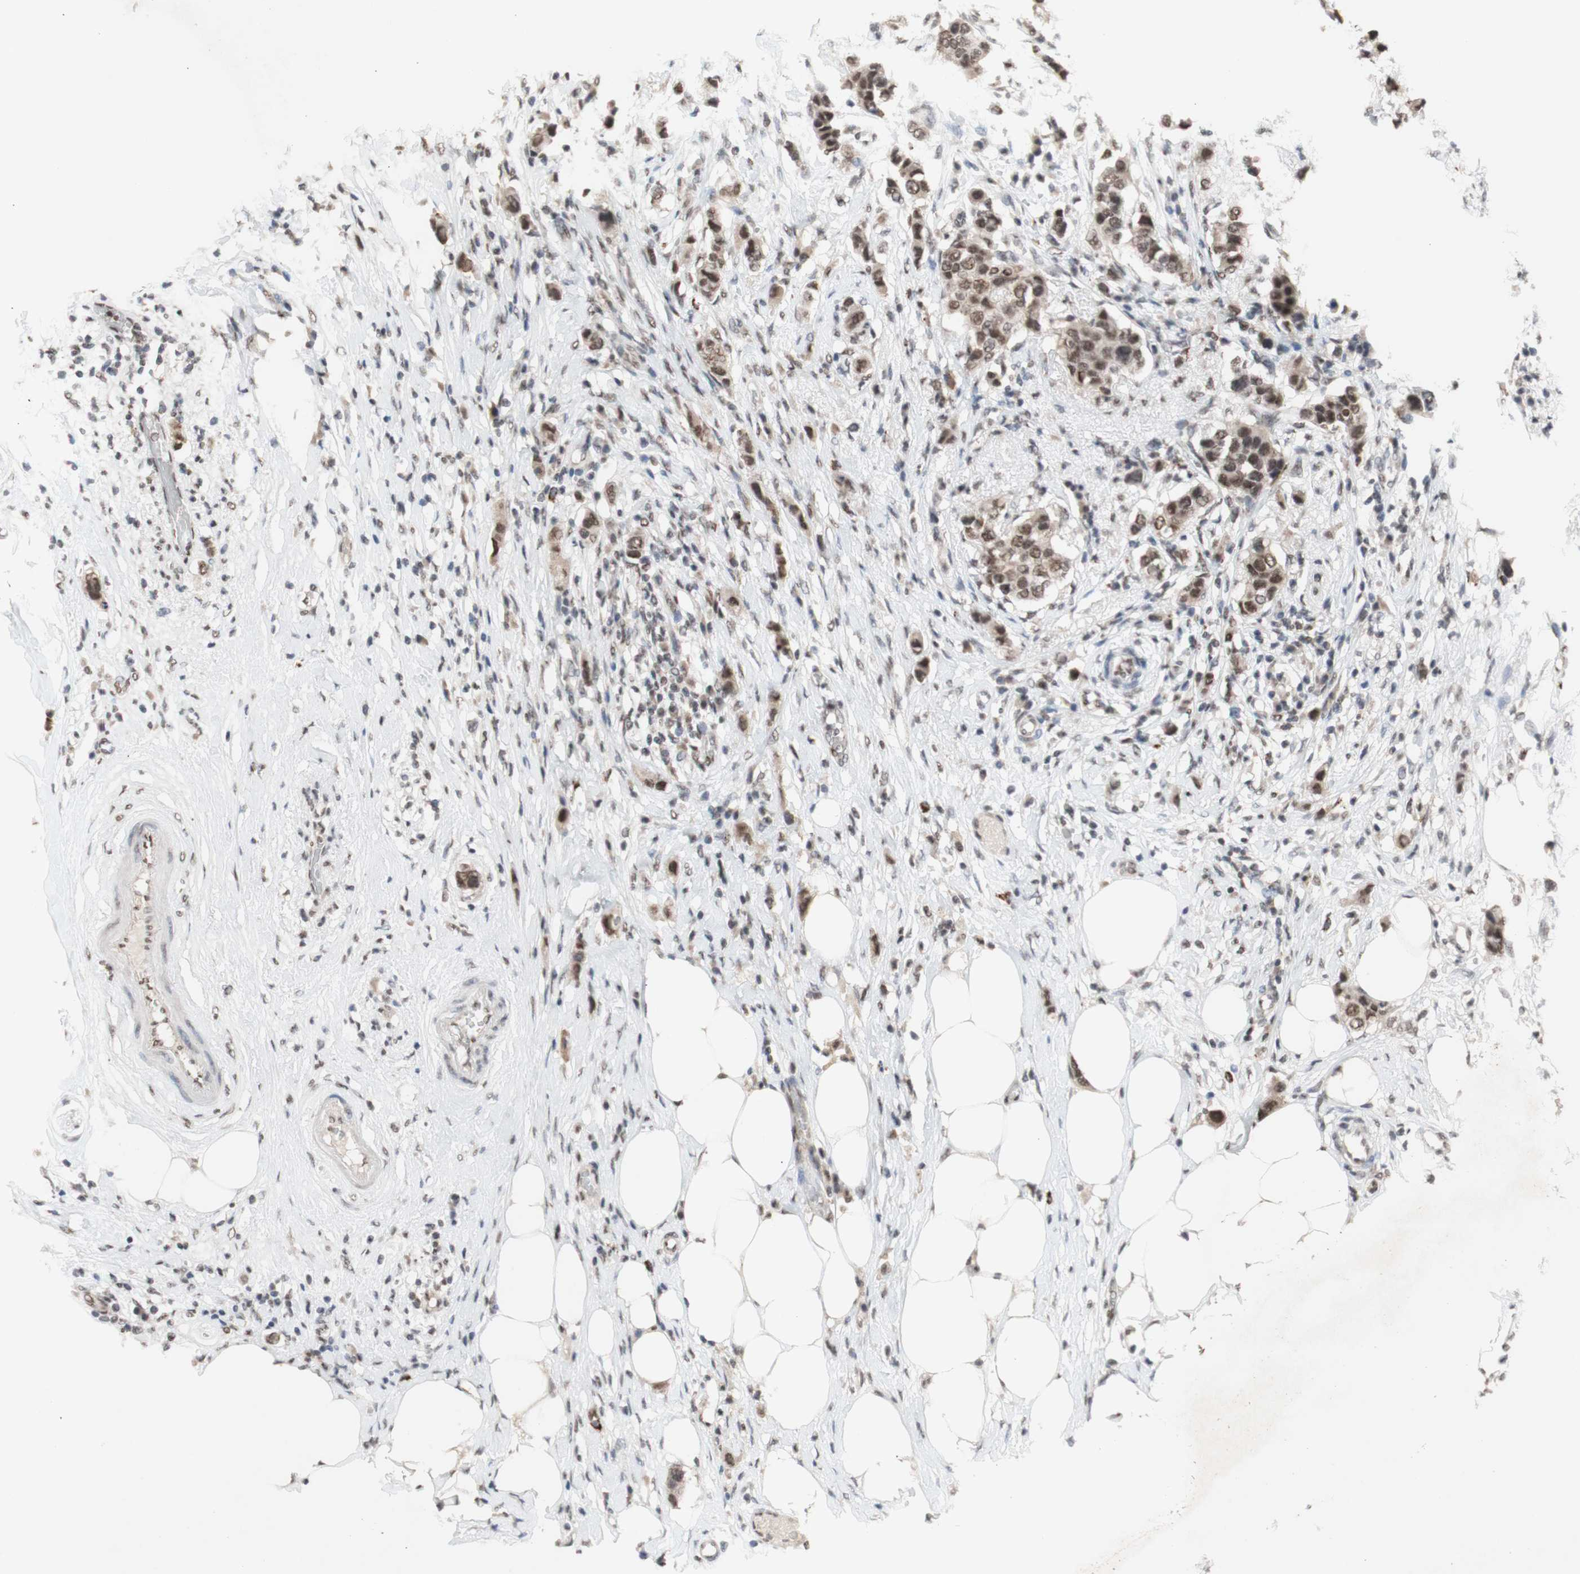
{"staining": {"intensity": "moderate", "quantity": ">75%", "location": "nuclear"}, "tissue": "breast cancer", "cell_type": "Tumor cells", "image_type": "cancer", "snomed": [{"axis": "morphology", "description": "Normal tissue, NOS"}, {"axis": "morphology", "description": "Duct carcinoma"}, {"axis": "topography", "description": "Breast"}], "caption": "A histopathology image of human breast cancer stained for a protein displays moderate nuclear brown staining in tumor cells.", "gene": "SFPQ", "patient": {"sex": "female", "age": 50}}